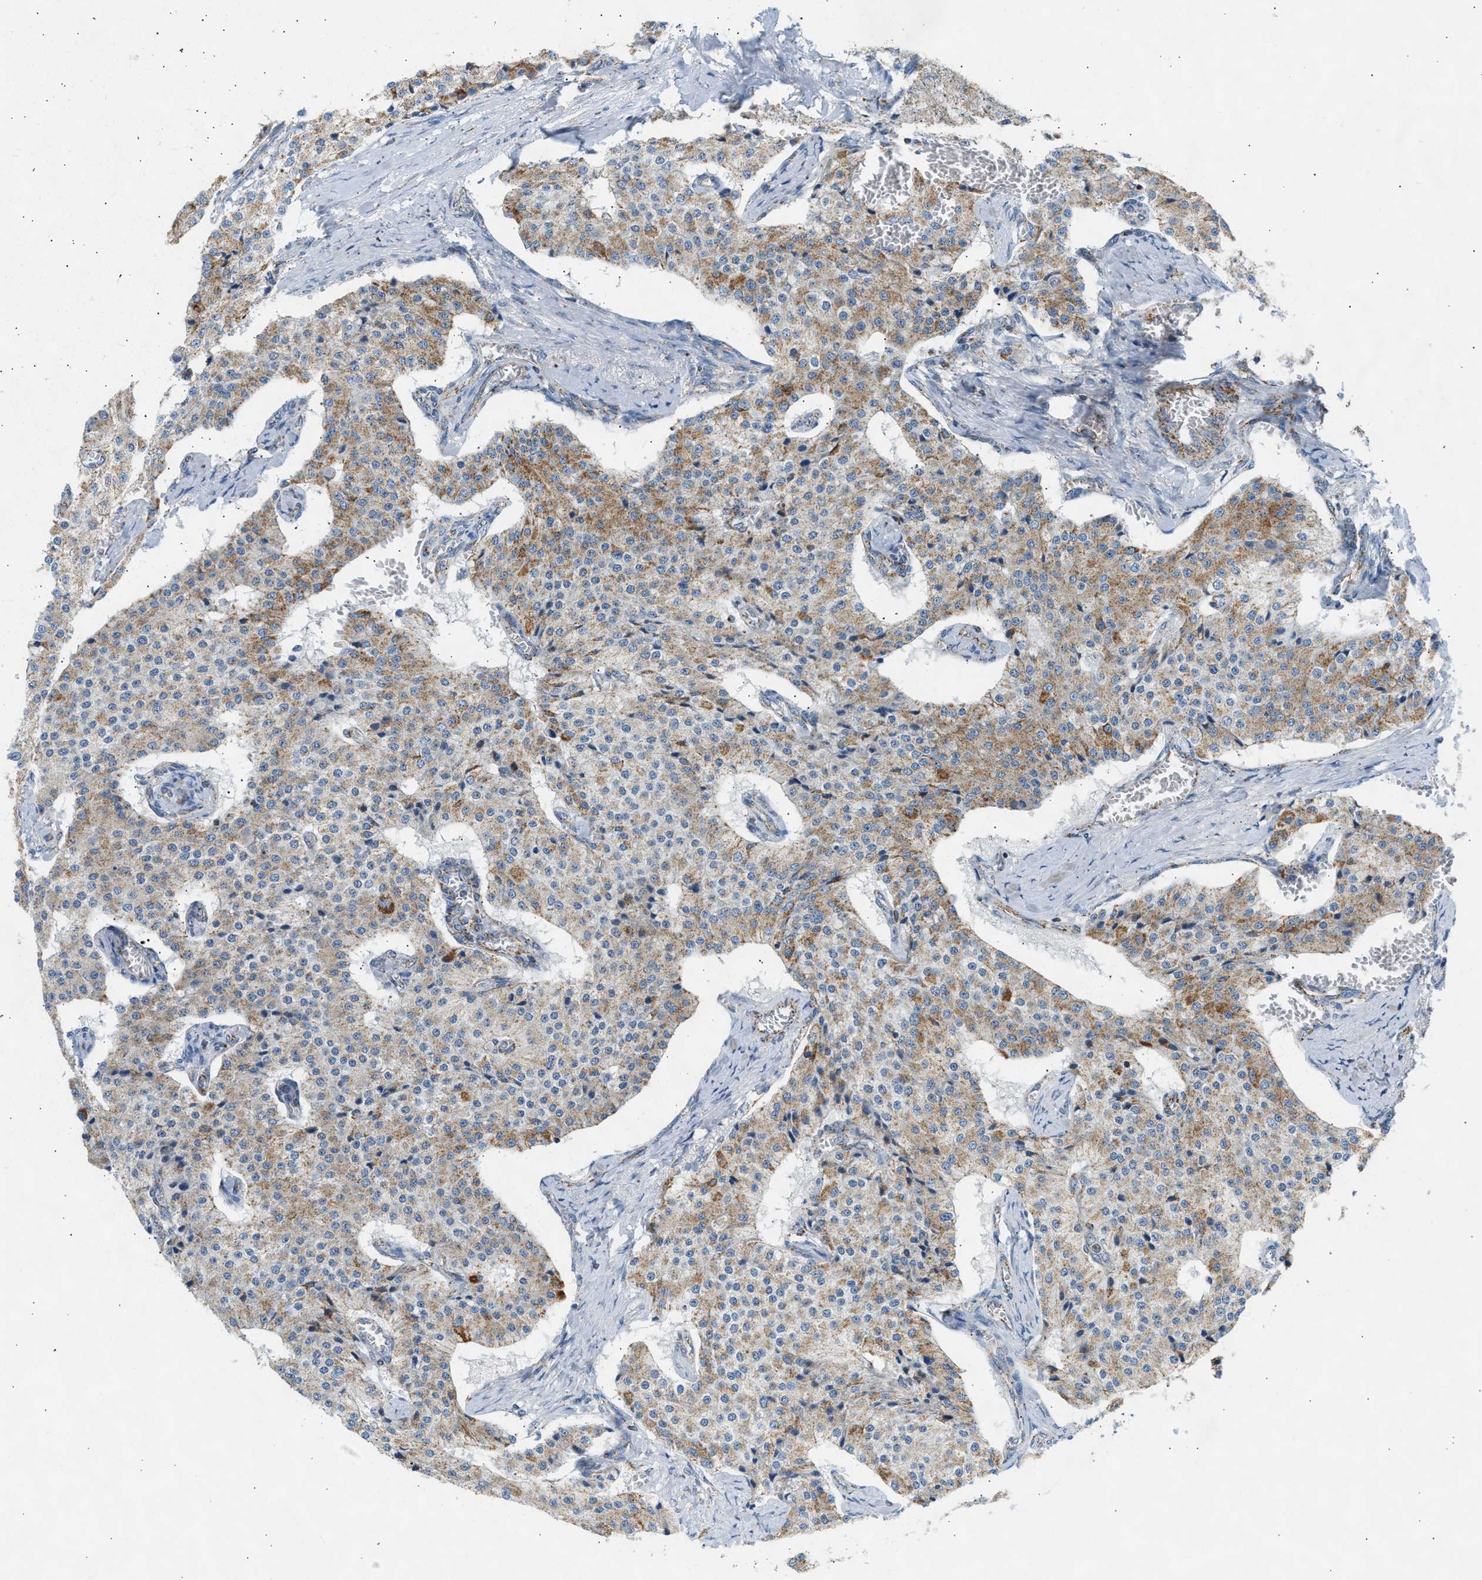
{"staining": {"intensity": "moderate", "quantity": ">75%", "location": "cytoplasmic/membranous"}, "tissue": "carcinoid", "cell_type": "Tumor cells", "image_type": "cancer", "snomed": [{"axis": "morphology", "description": "Carcinoid, malignant, NOS"}, {"axis": "topography", "description": "Colon"}], "caption": "Carcinoid (malignant) stained with a protein marker shows moderate staining in tumor cells.", "gene": "OGDH", "patient": {"sex": "female", "age": 52}}